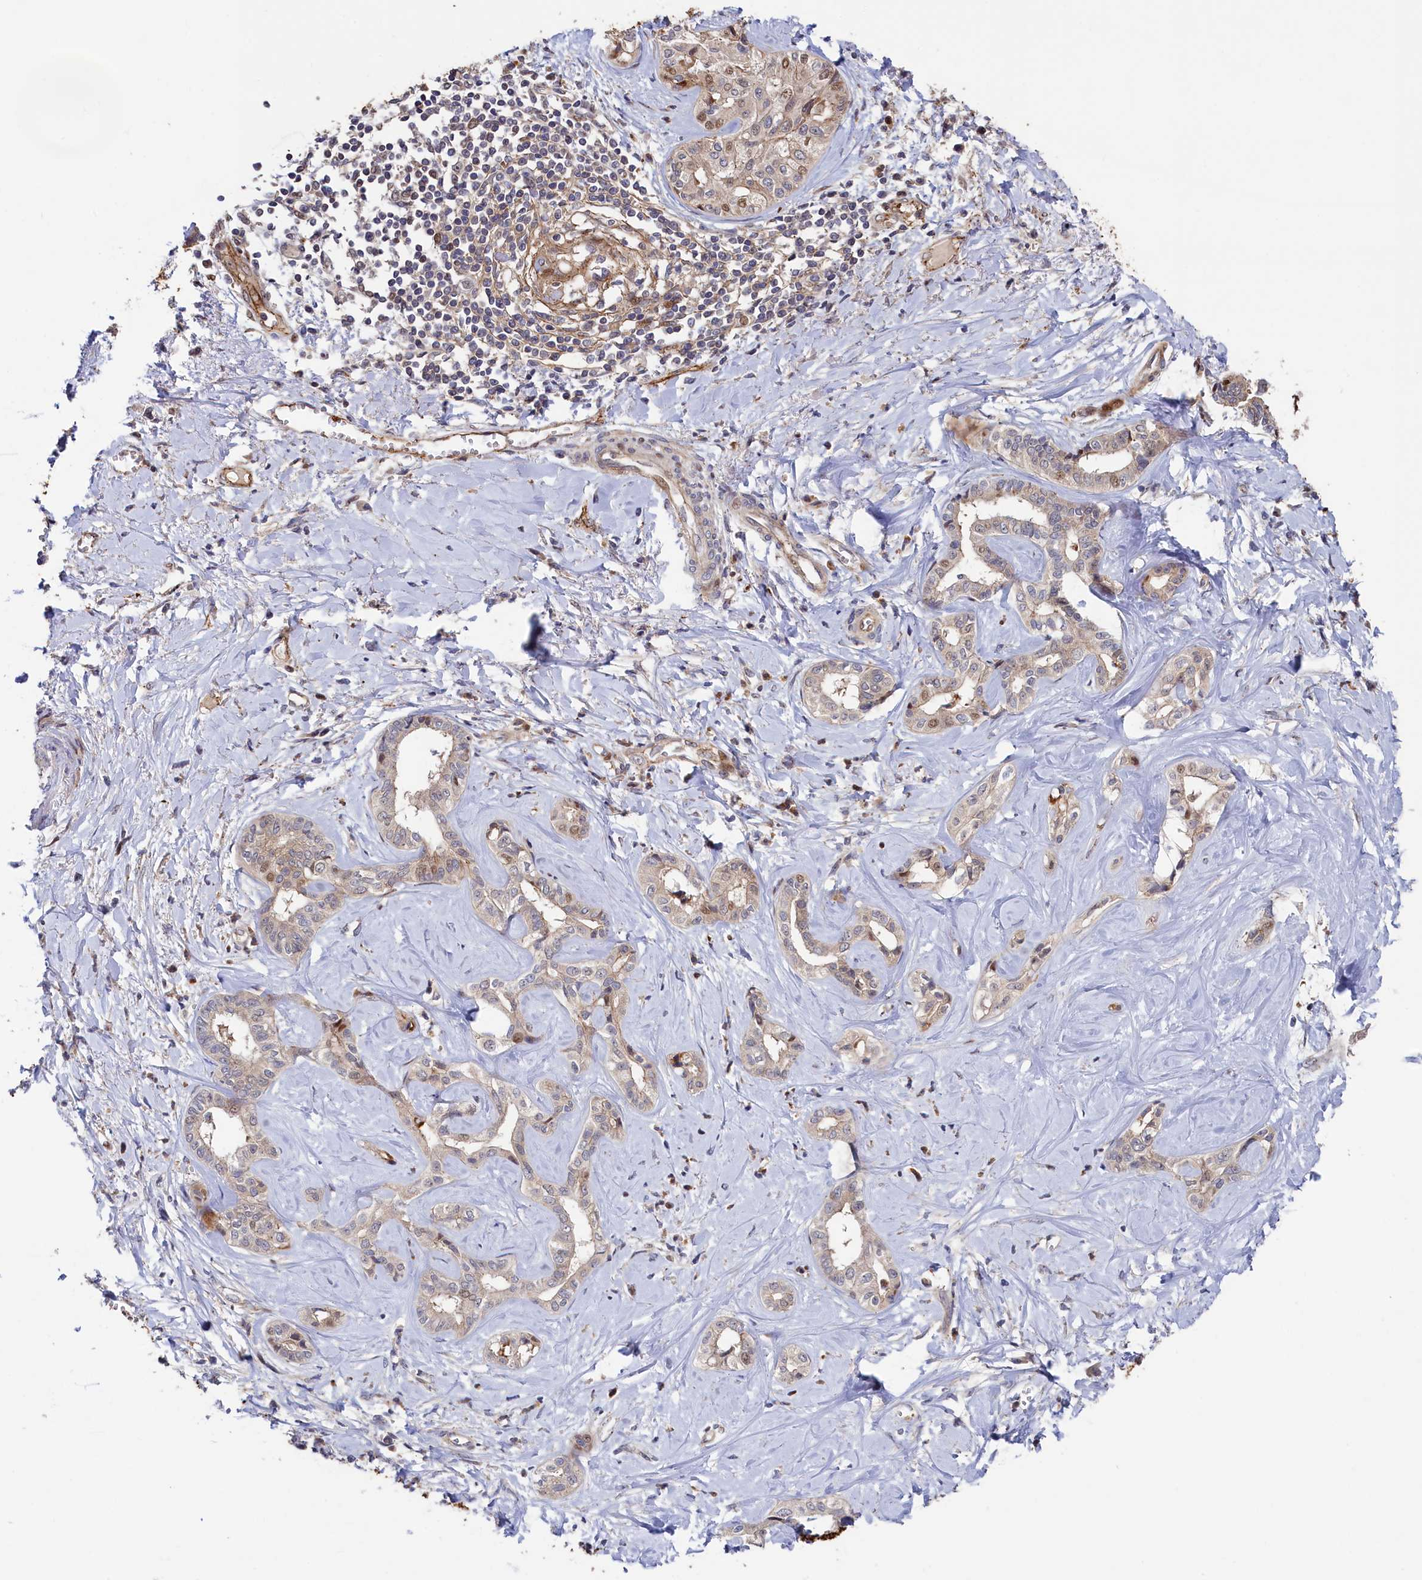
{"staining": {"intensity": "moderate", "quantity": "<25%", "location": "nuclear"}, "tissue": "liver cancer", "cell_type": "Tumor cells", "image_type": "cancer", "snomed": [{"axis": "morphology", "description": "Cholangiocarcinoma"}, {"axis": "topography", "description": "Liver"}], "caption": "A low amount of moderate nuclear staining is seen in approximately <25% of tumor cells in cholangiocarcinoma (liver) tissue.", "gene": "PIK3C3", "patient": {"sex": "female", "age": 77}}